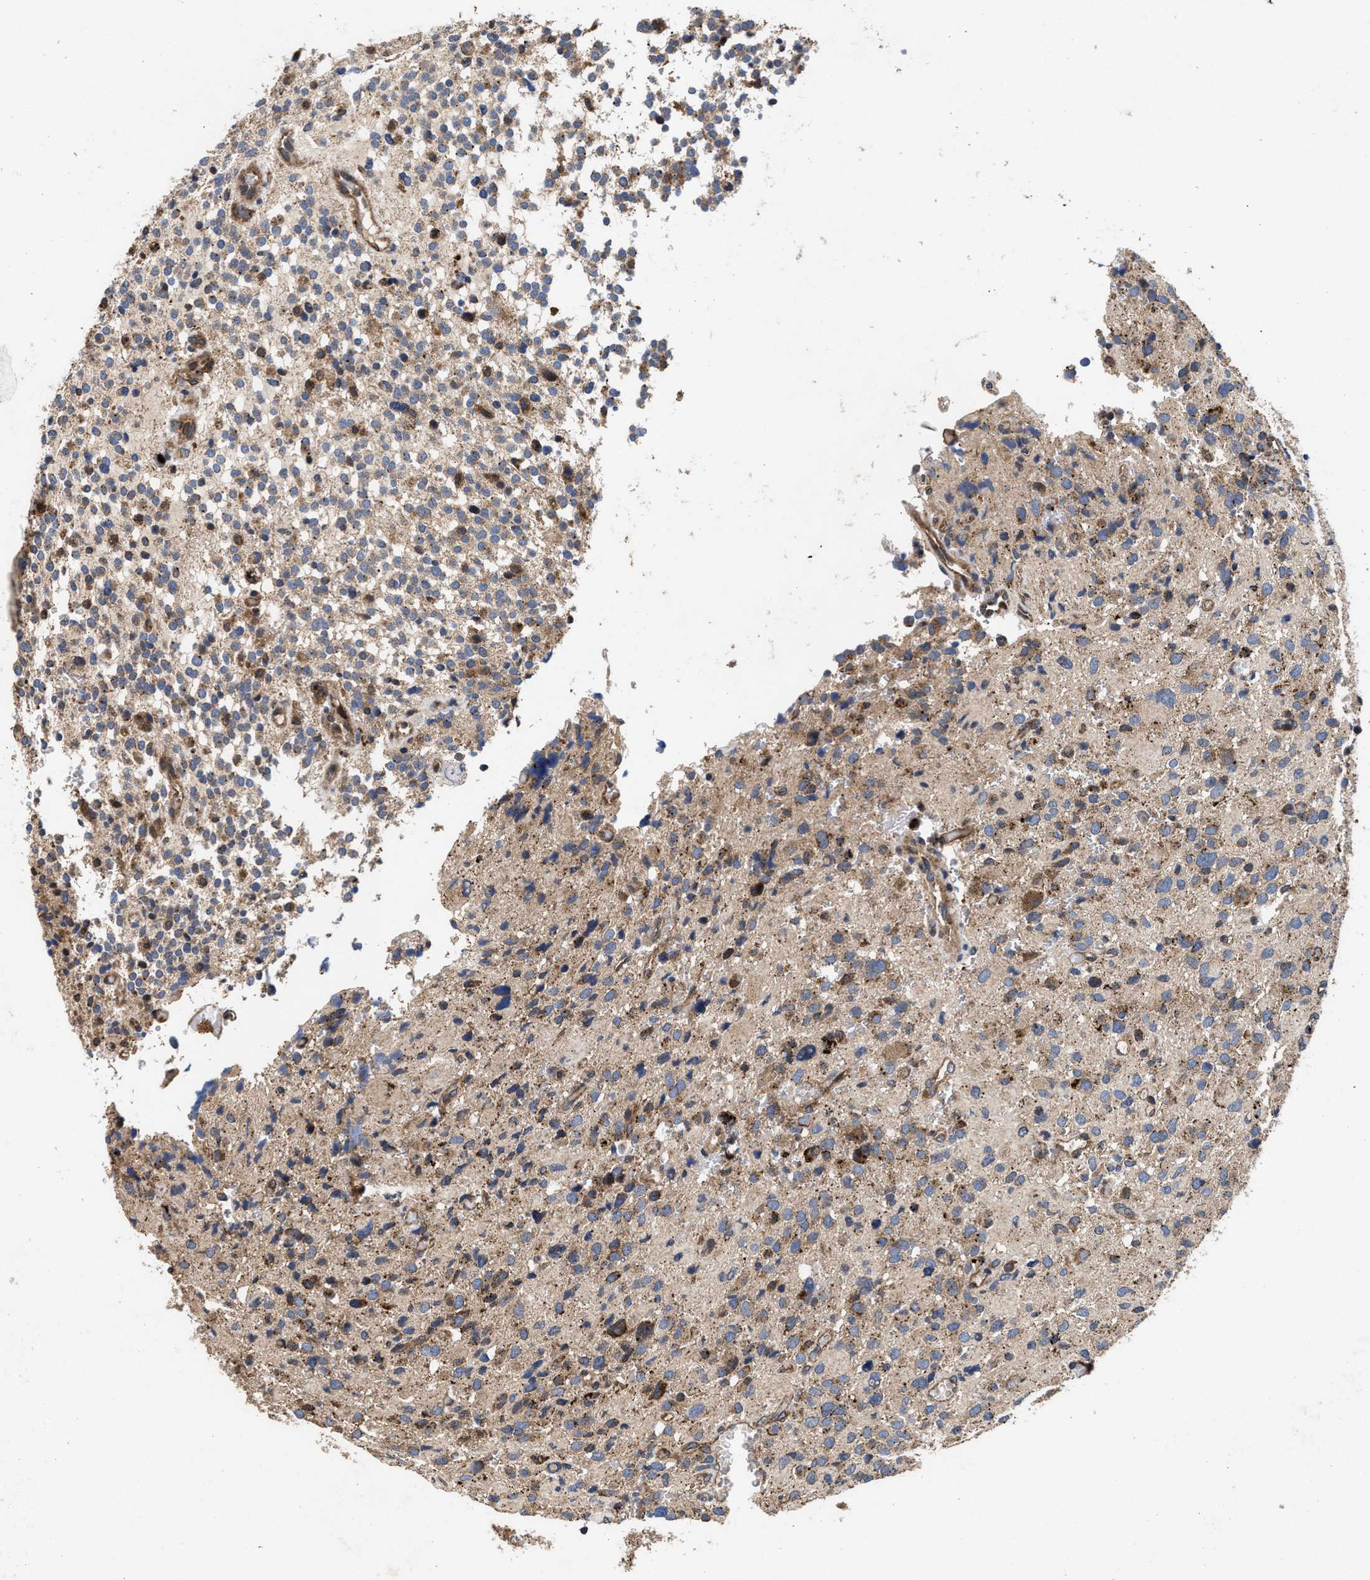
{"staining": {"intensity": "moderate", "quantity": "25%-75%", "location": "cytoplasmic/membranous"}, "tissue": "glioma", "cell_type": "Tumor cells", "image_type": "cancer", "snomed": [{"axis": "morphology", "description": "Glioma, malignant, High grade"}, {"axis": "topography", "description": "Brain"}], "caption": "IHC (DAB (3,3'-diaminobenzidine)) staining of human glioma exhibits moderate cytoplasmic/membranous protein expression in approximately 25%-75% of tumor cells.", "gene": "NFKB2", "patient": {"sex": "male", "age": 48}}